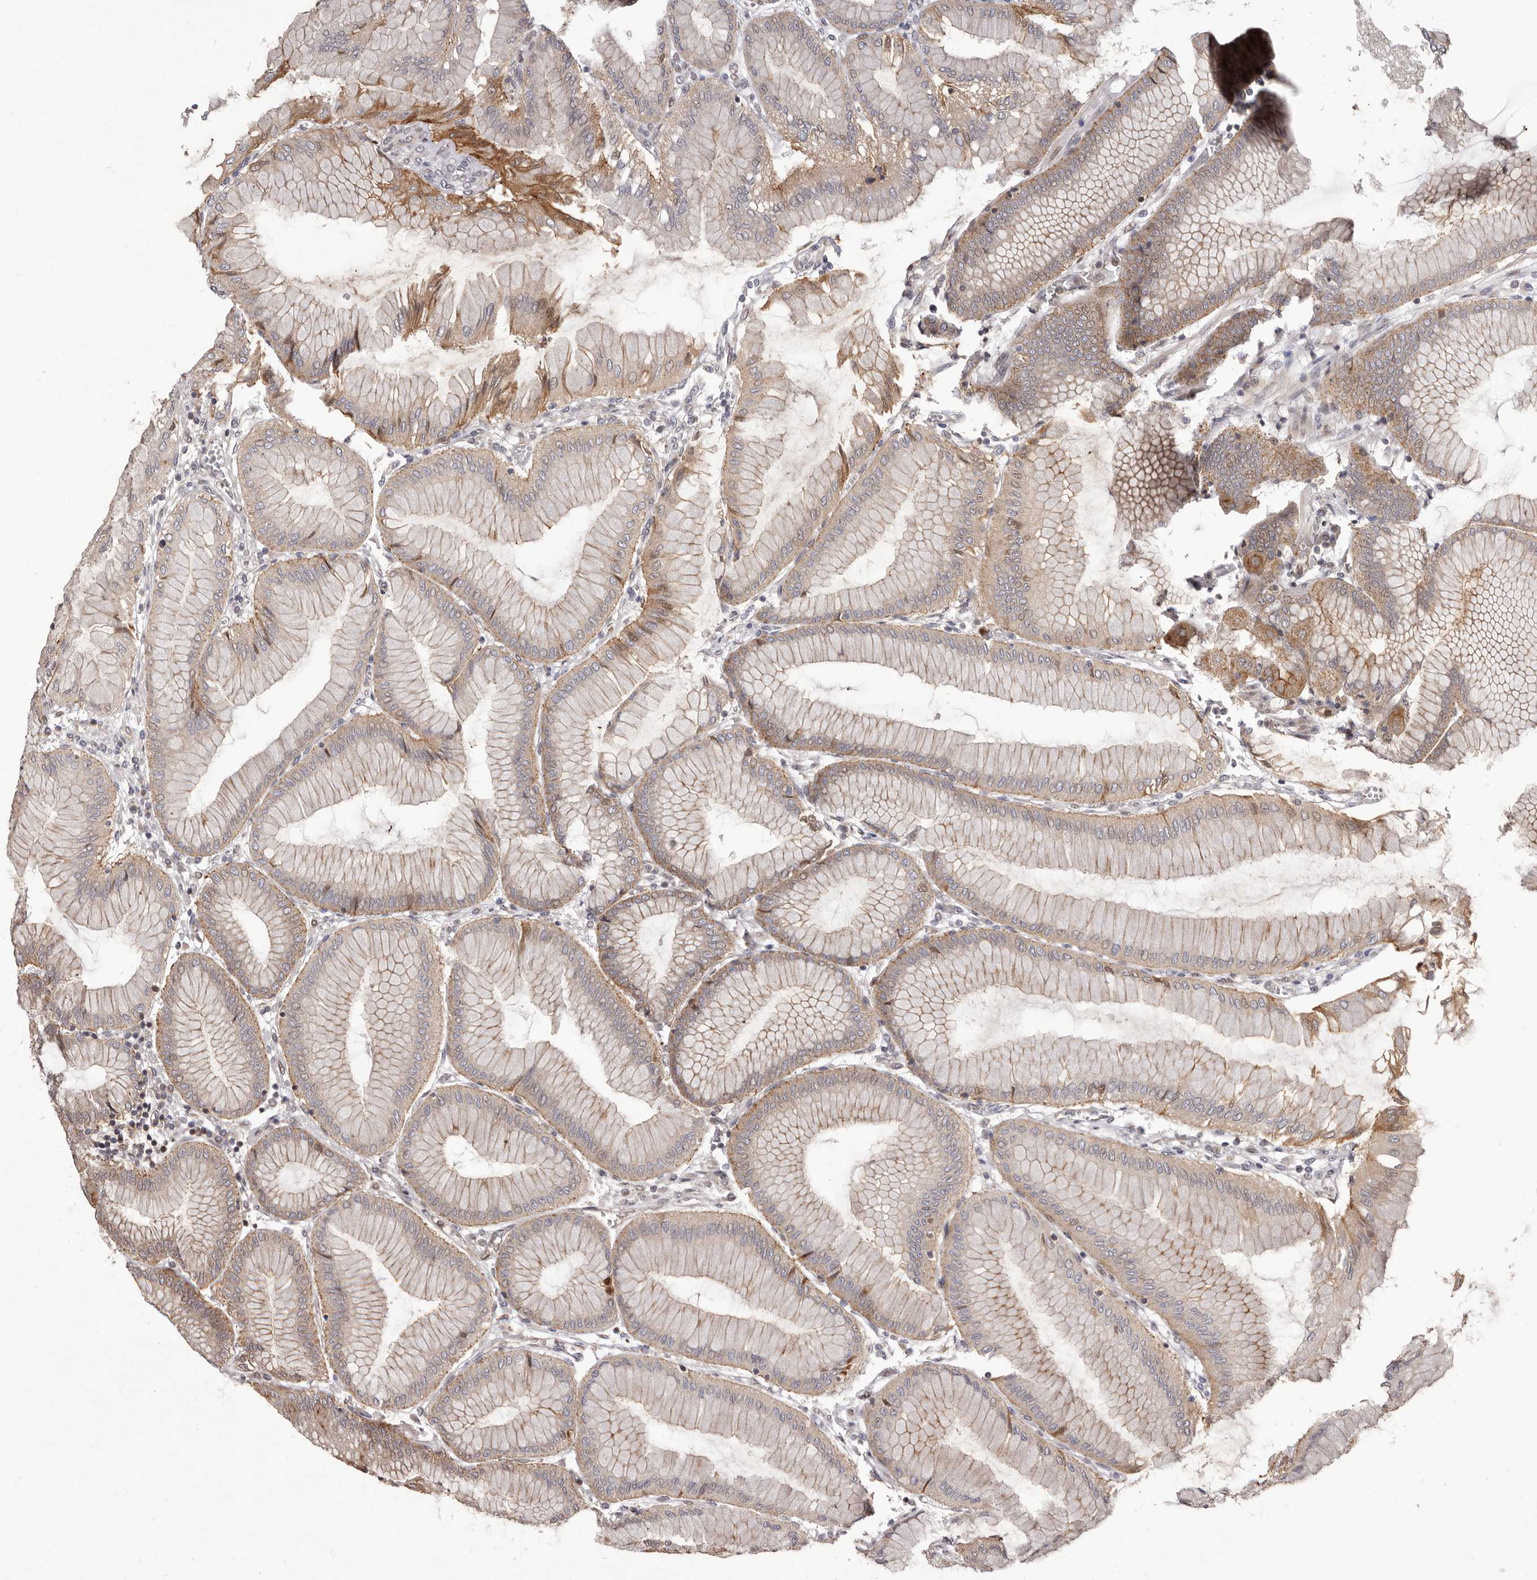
{"staining": {"intensity": "moderate", "quantity": ">75%", "location": "cytoplasmic/membranous,nuclear"}, "tissue": "stomach", "cell_type": "Glandular cells", "image_type": "normal", "snomed": [{"axis": "morphology", "description": "Normal tissue, NOS"}, {"axis": "topography", "description": "Stomach, upper"}], "caption": "Immunohistochemical staining of benign stomach exhibits moderate cytoplasmic/membranous,nuclear protein expression in approximately >75% of glandular cells.", "gene": "GLRX3", "patient": {"sex": "female", "age": 56}}